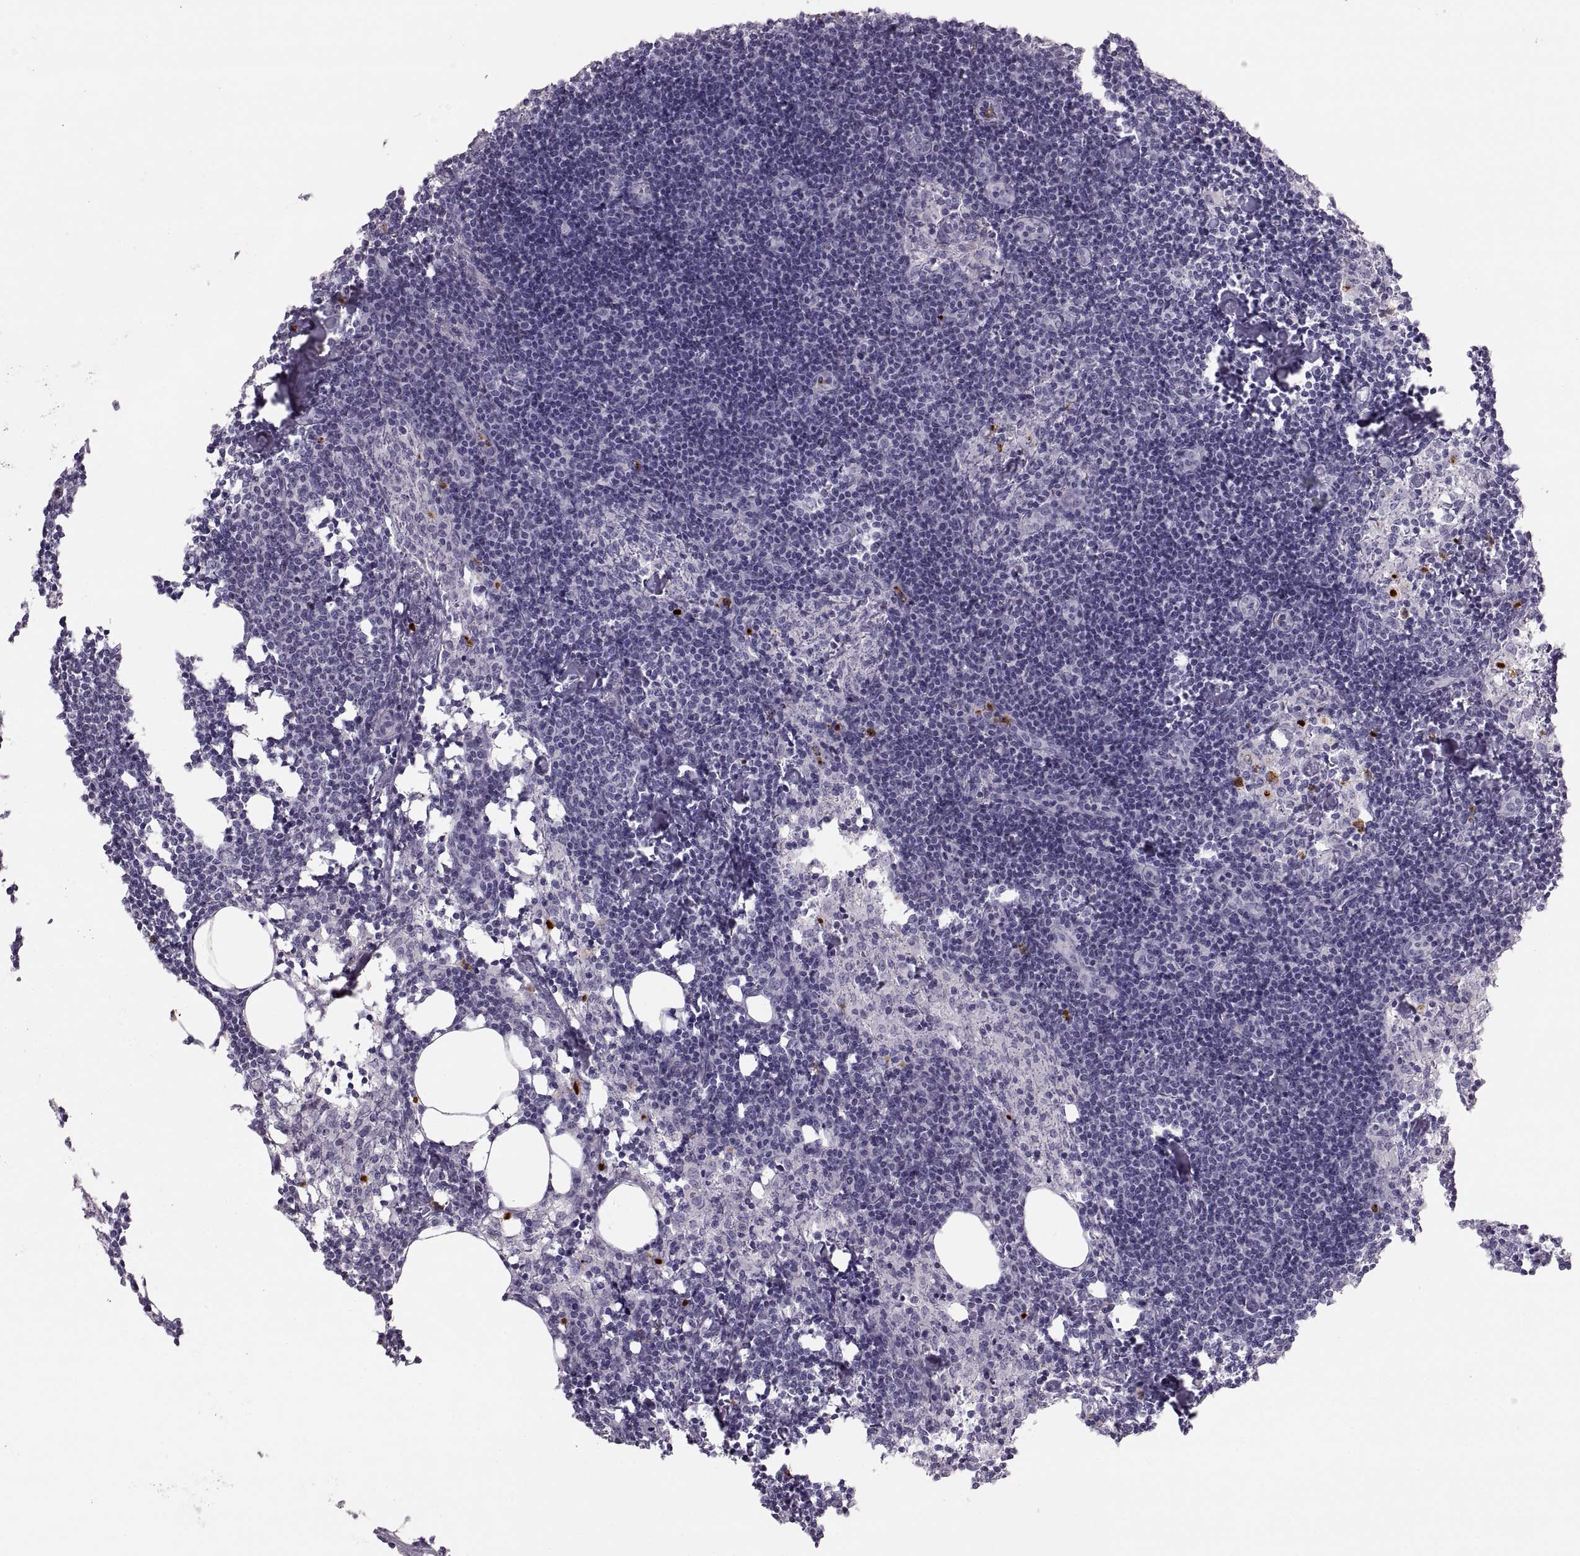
{"staining": {"intensity": "strong", "quantity": "<25%", "location": "cytoplasmic/membranous"}, "tissue": "lymph node", "cell_type": "Germinal center cells", "image_type": "normal", "snomed": [{"axis": "morphology", "description": "Normal tissue, NOS"}, {"axis": "topography", "description": "Lymph node"}], "caption": "Immunohistochemical staining of unremarkable lymph node shows strong cytoplasmic/membranous protein staining in approximately <25% of germinal center cells.", "gene": "MILR1", "patient": {"sex": "female", "age": 52}}